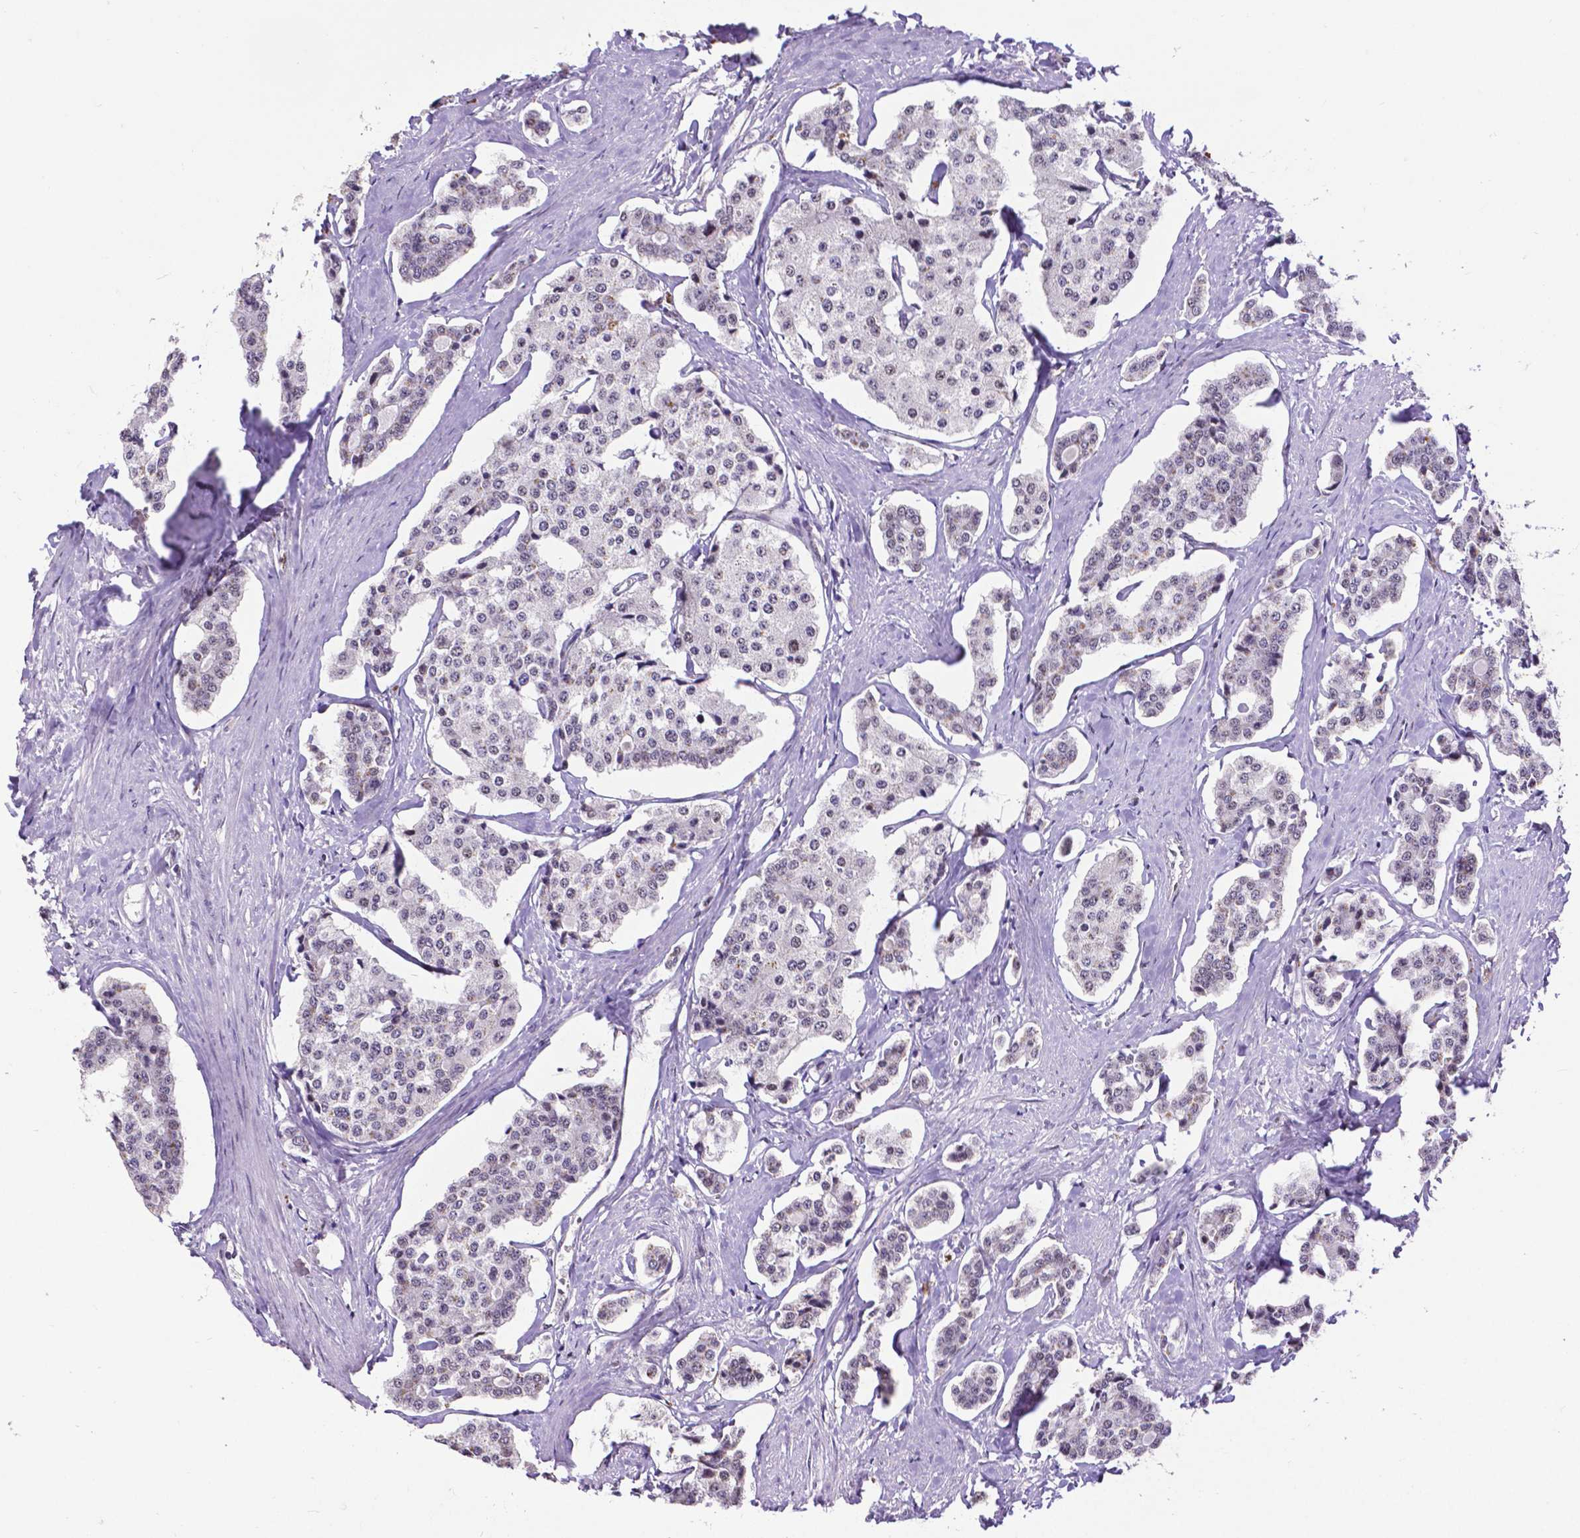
{"staining": {"intensity": "negative", "quantity": "none", "location": "none"}, "tissue": "carcinoid", "cell_type": "Tumor cells", "image_type": "cancer", "snomed": [{"axis": "morphology", "description": "Carcinoid, malignant, NOS"}, {"axis": "topography", "description": "Small intestine"}], "caption": "This is an IHC histopathology image of carcinoid (malignant). There is no positivity in tumor cells.", "gene": "ATRX", "patient": {"sex": "female", "age": 65}}